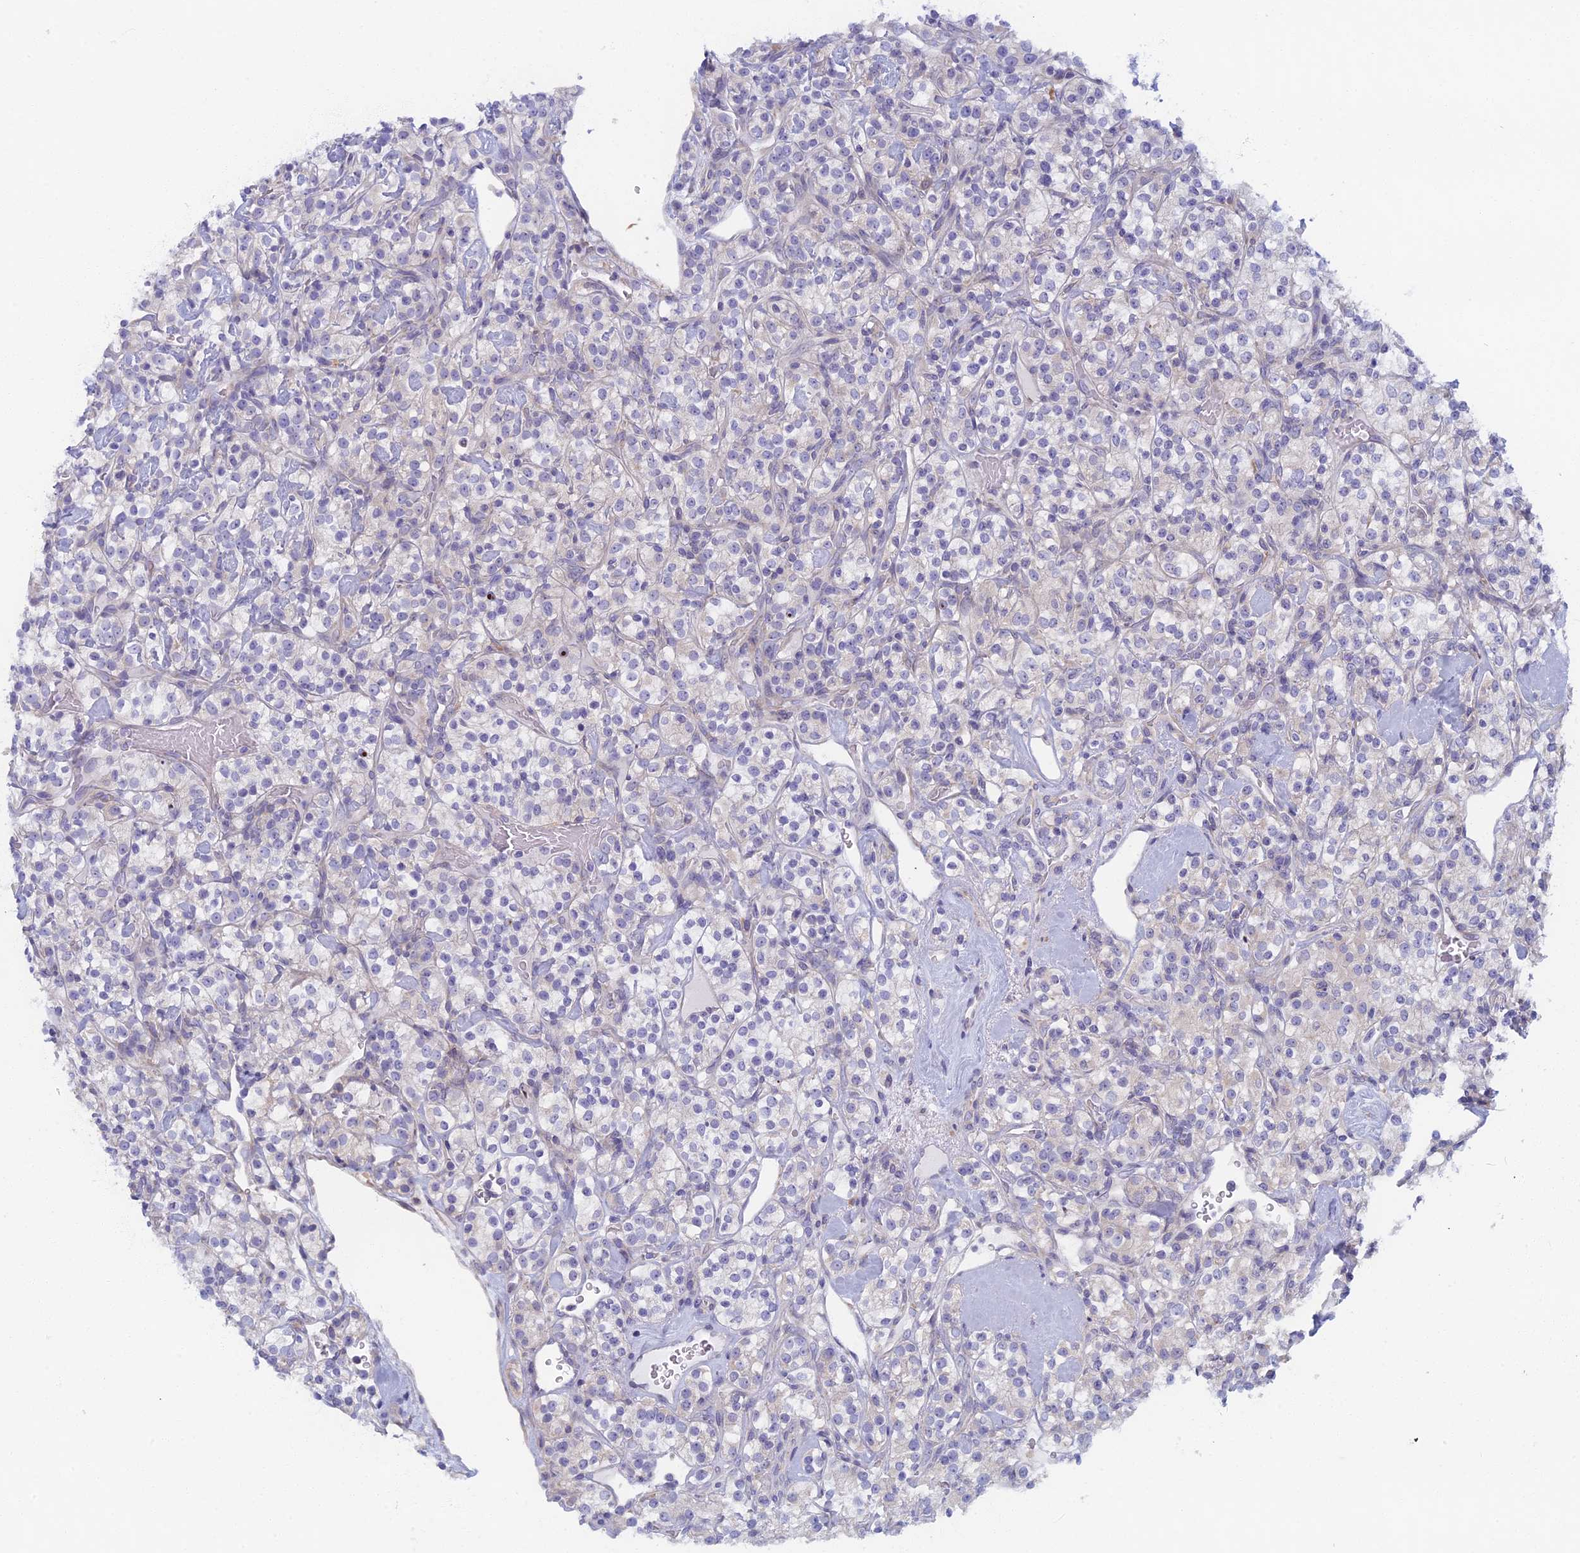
{"staining": {"intensity": "negative", "quantity": "none", "location": "none"}, "tissue": "renal cancer", "cell_type": "Tumor cells", "image_type": "cancer", "snomed": [{"axis": "morphology", "description": "Adenocarcinoma, NOS"}, {"axis": "topography", "description": "Kidney"}], "caption": "The histopathology image exhibits no significant positivity in tumor cells of renal cancer. Nuclei are stained in blue.", "gene": "DDX51", "patient": {"sex": "male", "age": 77}}